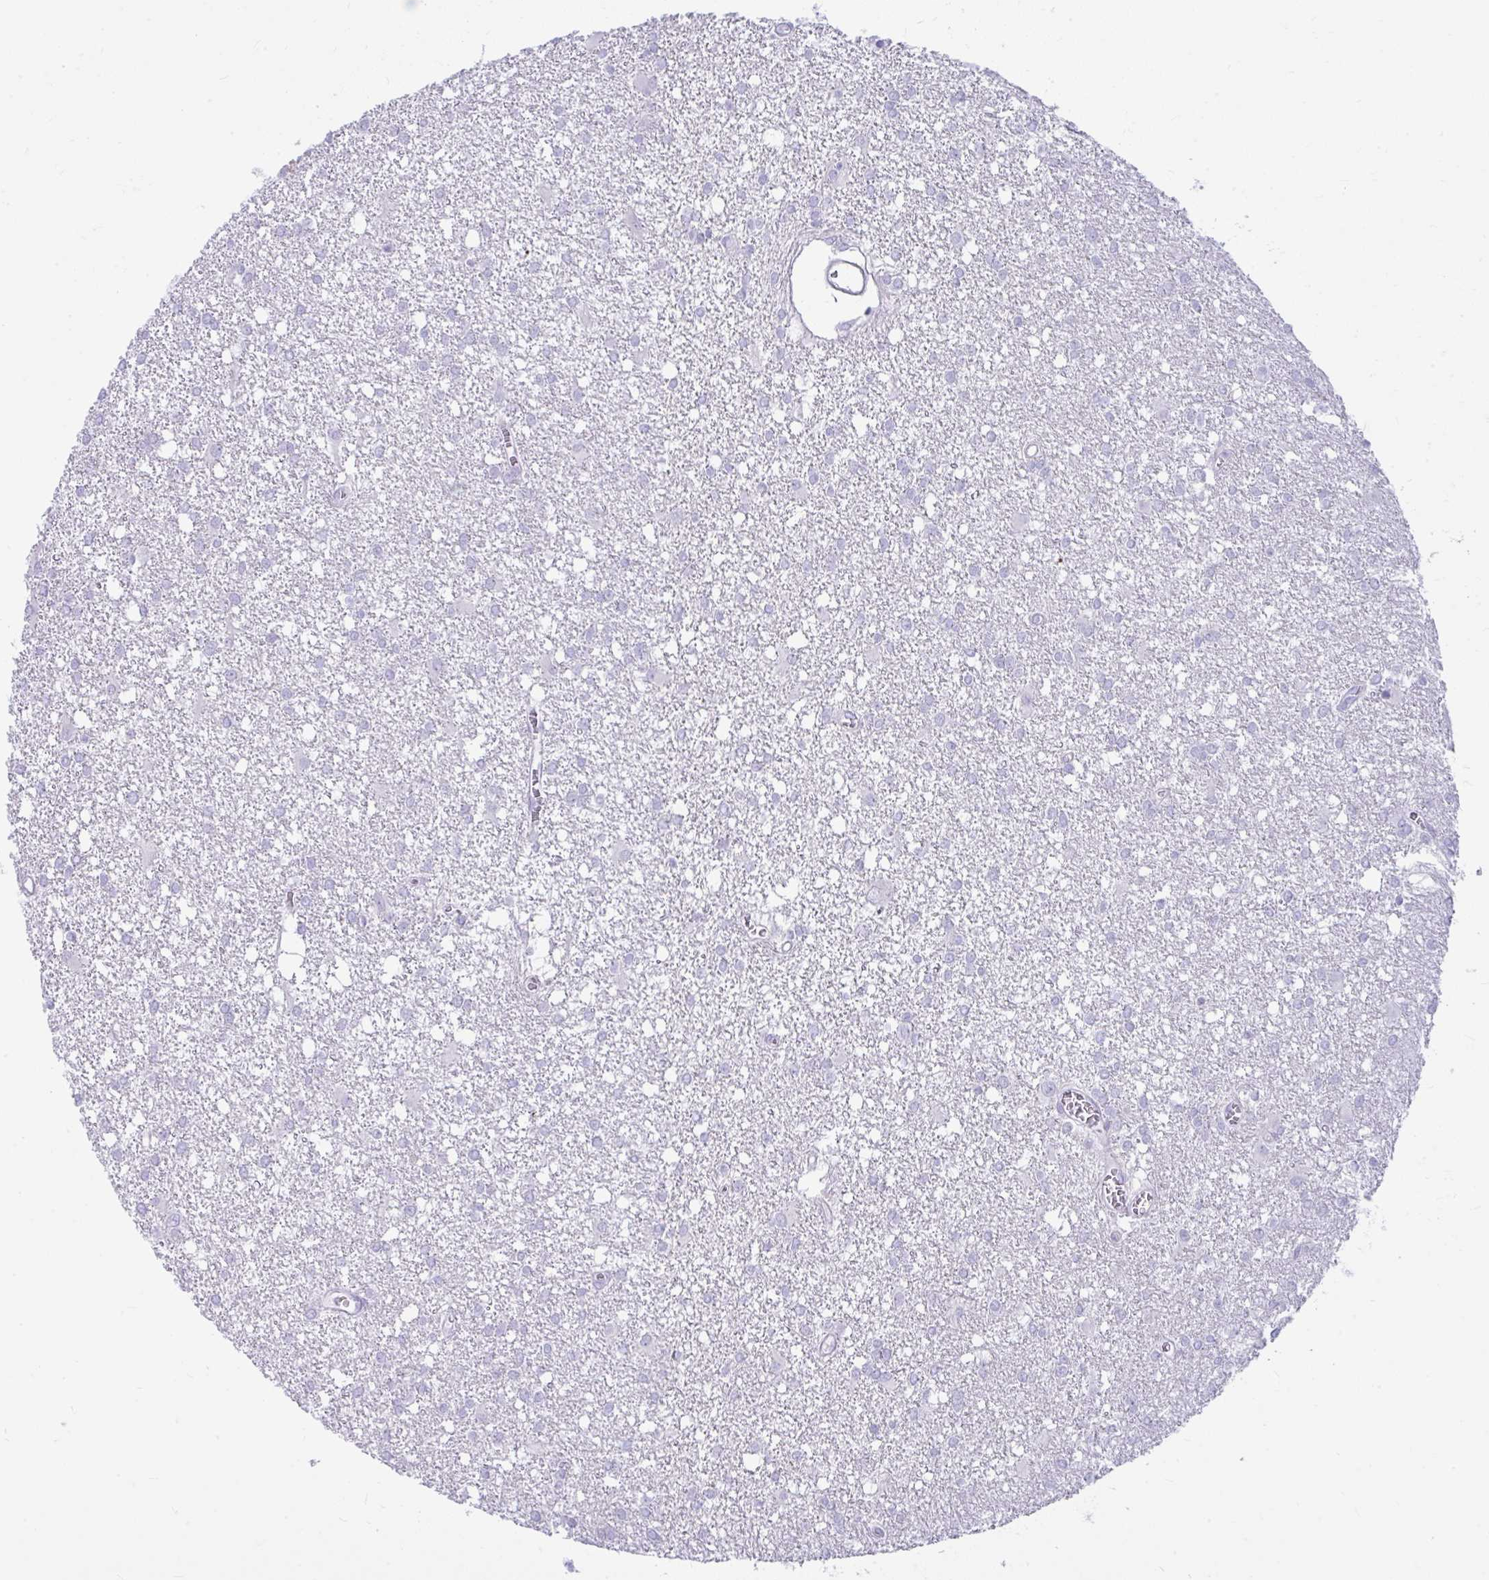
{"staining": {"intensity": "negative", "quantity": "none", "location": "none"}, "tissue": "glioma", "cell_type": "Tumor cells", "image_type": "cancer", "snomed": [{"axis": "morphology", "description": "Glioma, malignant, High grade"}, {"axis": "topography", "description": "Brain"}], "caption": "Immunohistochemistry image of malignant glioma (high-grade) stained for a protein (brown), which reveals no staining in tumor cells.", "gene": "ISL1", "patient": {"sex": "male", "age": 48}}